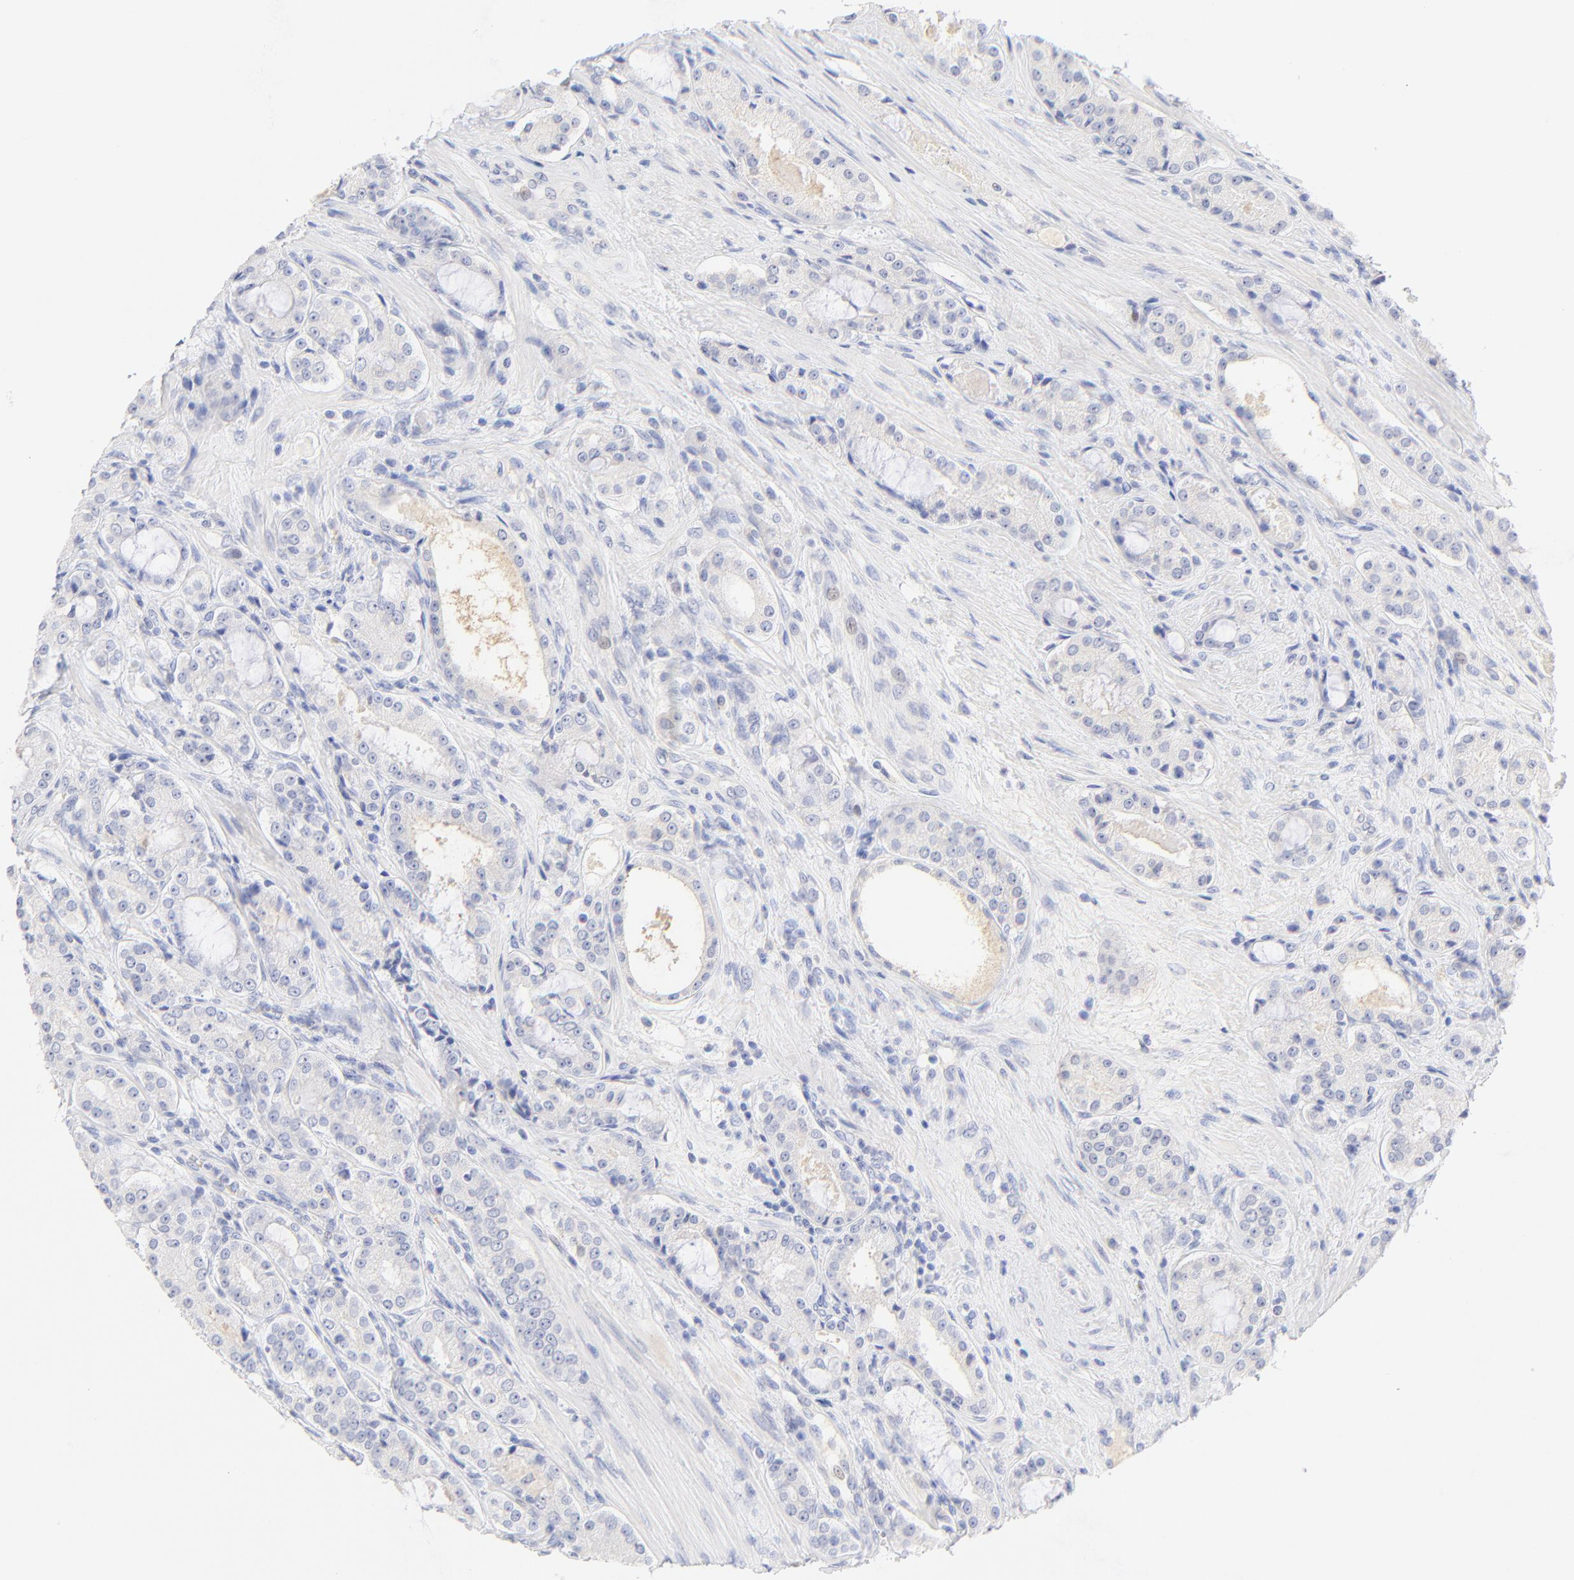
{"staining": {"intensity": "negative", "quantity": "none", "location": "none"}, "tissue": "prostate cancer", "cell_type": "Tumor cells", "image_type": "cancer", "snomed": [{"axis": "morphology", "description": "Adenocarcinoma, High grade"}, {"axis": "topography", "description": "Prostate"}], "caption": "Protein analysis of prostate cancer (high-grade adenocarcinoma) demonstrates no significant positivity in tumor cells.", "gene": "SULT4A1", "patient": {"sex": "male", "age": 72}}